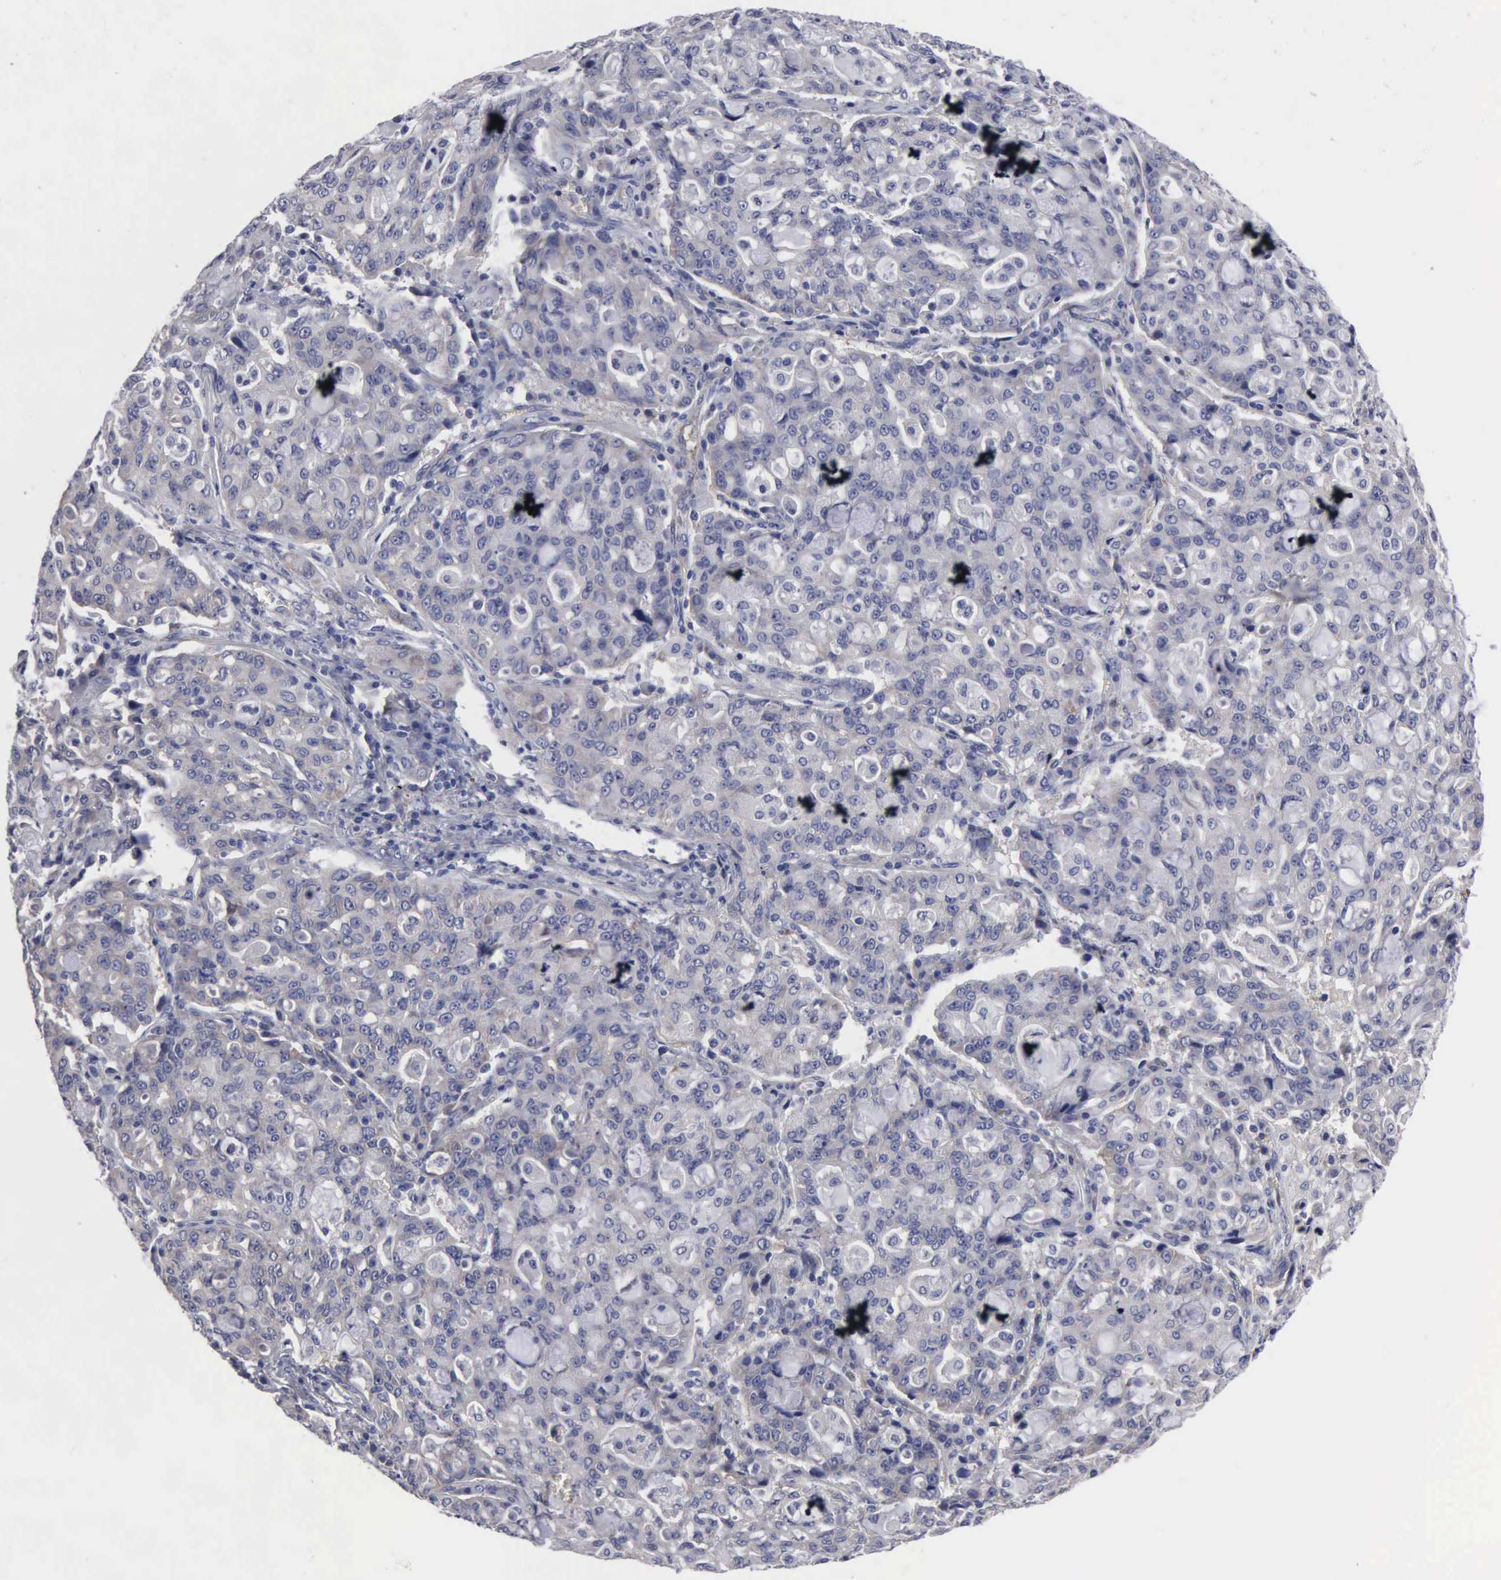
{"staining": {"intensity": "negative", "quantity": "none", "location": "none"}, "tissue": "lung cancer", "cell_type": "Tumor cells", "image_type": "cancer", "snomed": [{"axis": "morphology", "description": "Adenocarcinoma, NOS"}, {"axis": "topography", "description": "Lung"}], "caption": "Immunohistochemistry micrograph of neoplastic tissue: lung cancer (adenocarcinoma) stained with DAB (3,3'-diaminobenzidine) exhibits no significant protein positivity in tumor cells.", "gene": "RDX", "patient": {"sex": "female", "age": 44}}